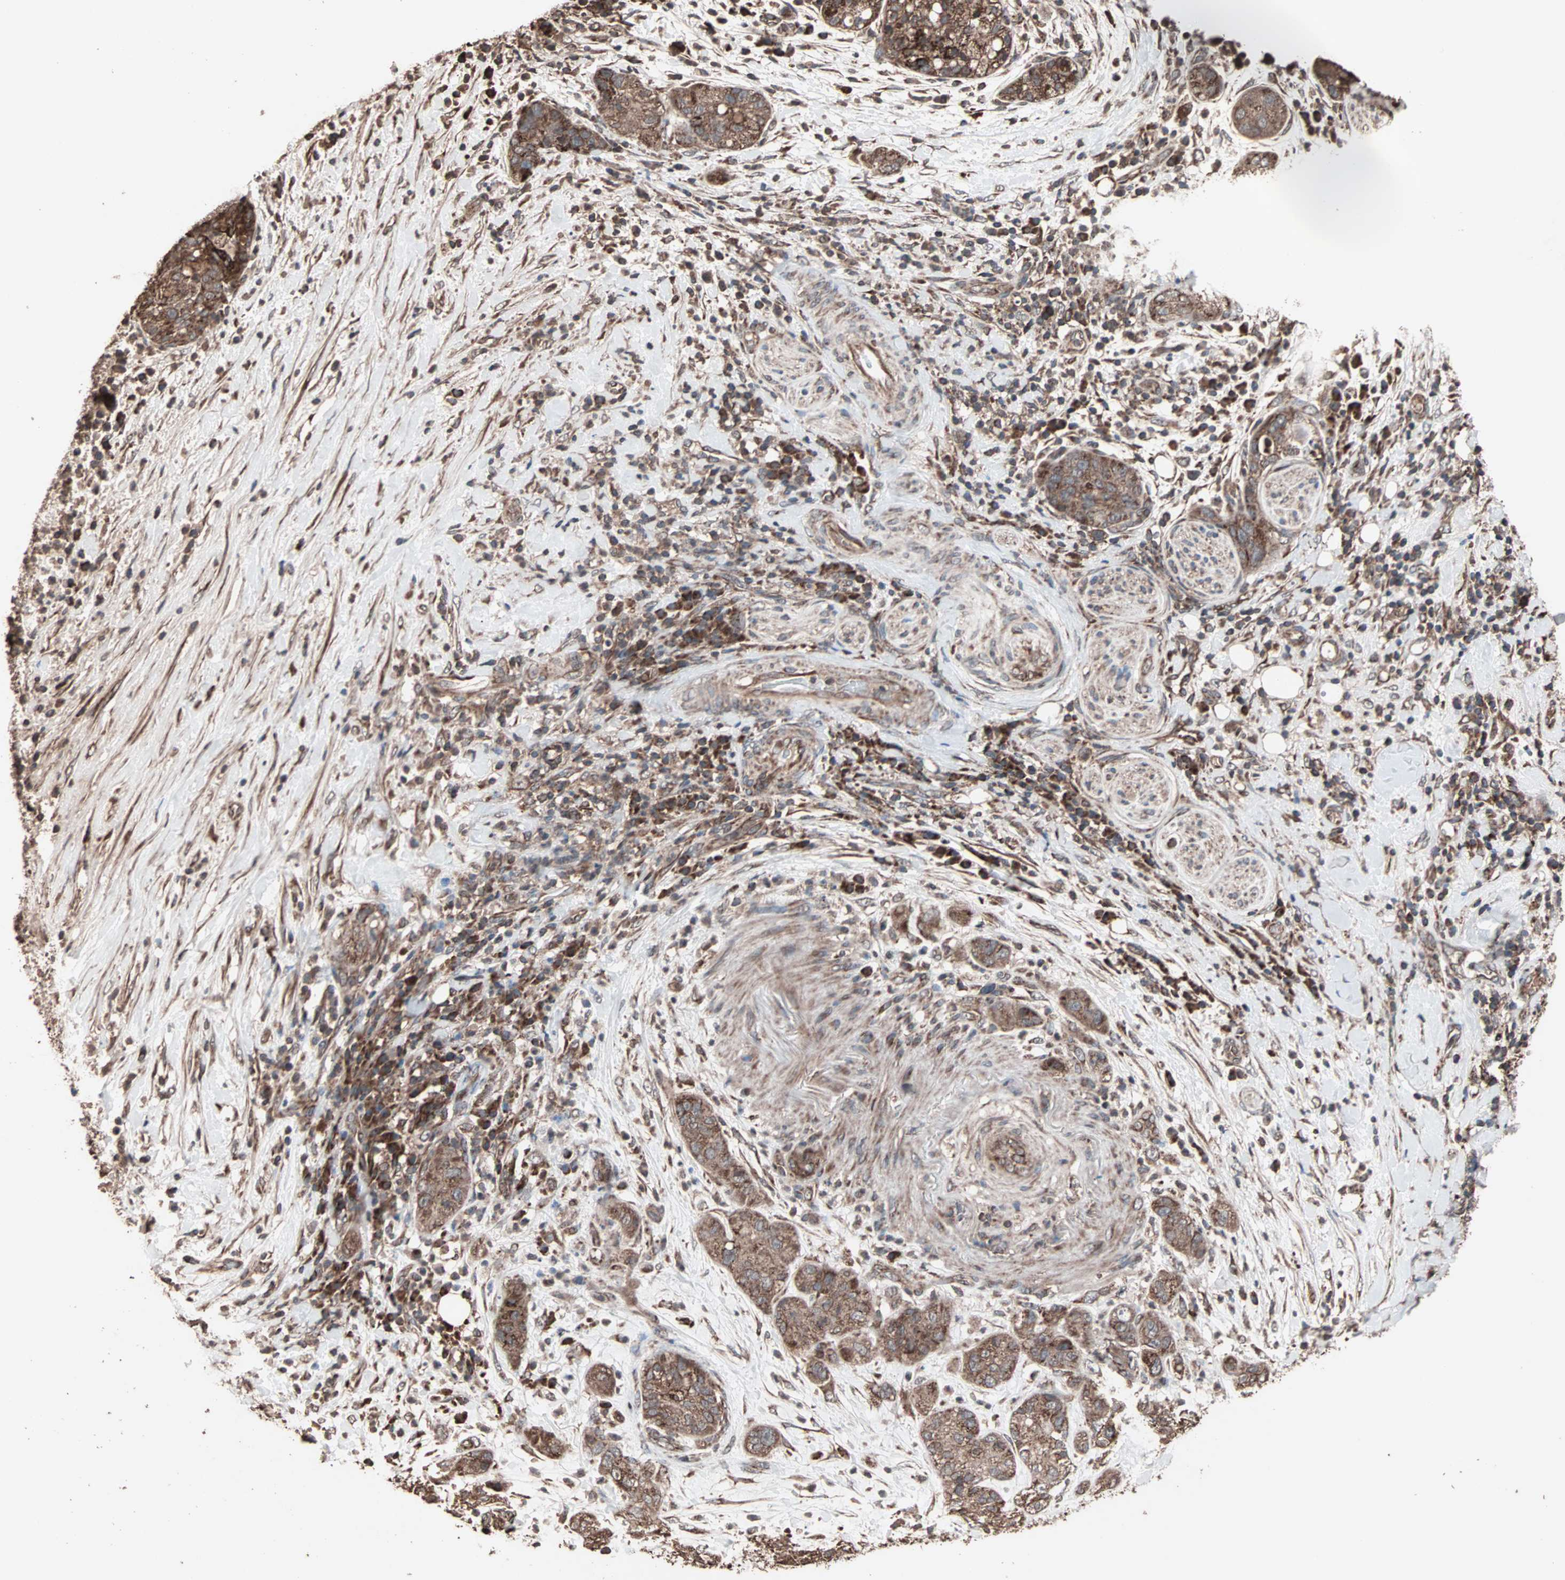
{"staining": {"intensity": "moderate", "quantity": ">75%", "location": "cytoplasmic/membranous"}, "tissue": "pancreatic cancer", "cell_type": "Tumor cells", "image_type": "cancer", "snomed": [{"axis": "morphology", "description": "Adenocarcinoma, NOS"}, {"axis": "topography", "description": "Pancreas"}], "caption": "Moderate cytoplasmic/membranous protein staining is appreciated in about >75% of tumor cells in adenocarcinoma (pancreatic).", "gene": "MRPL2", "patient": {"sex": "female", "age": 78}}